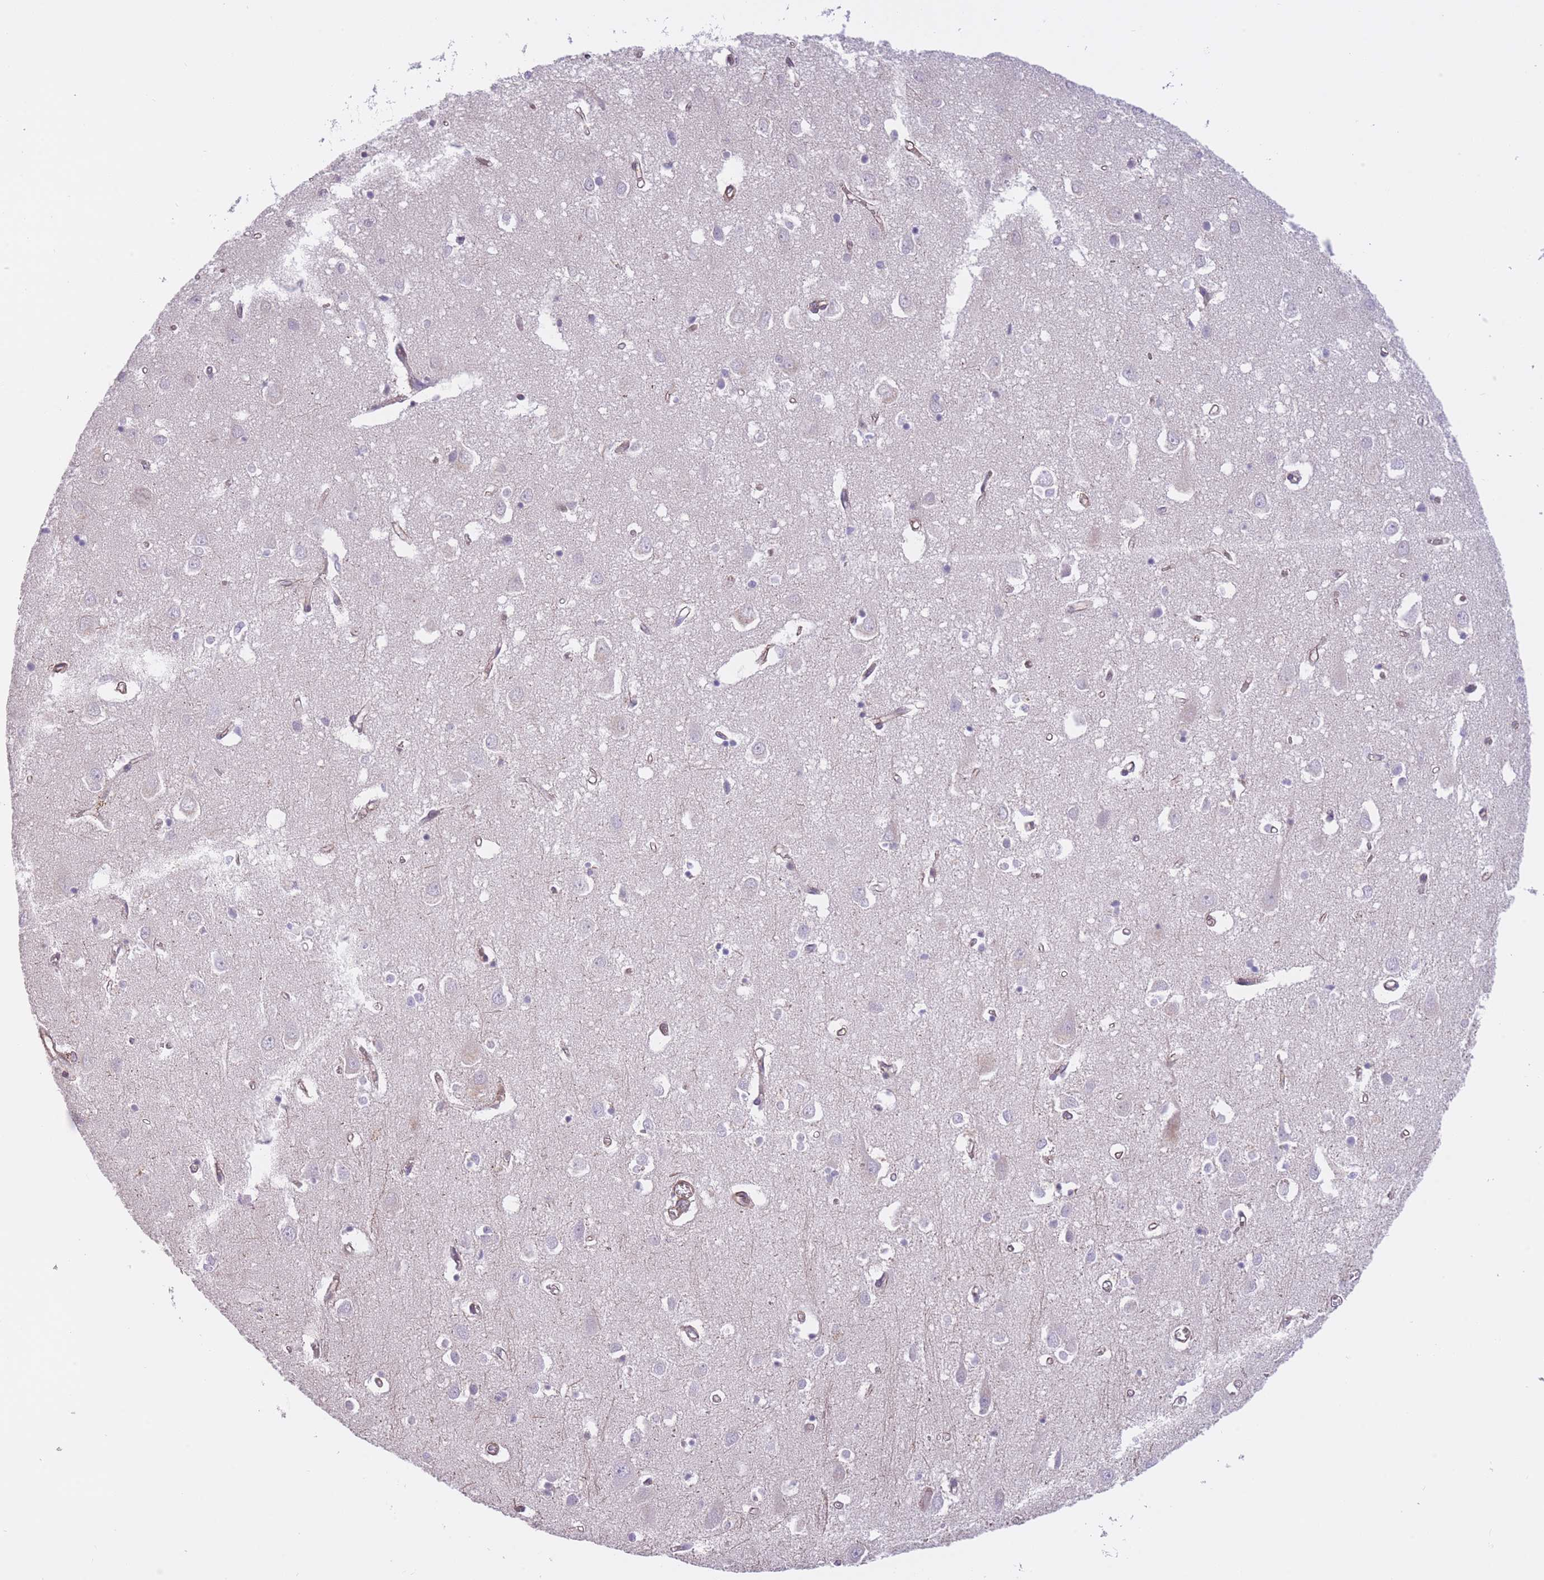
{"staining": {"intensity": "moderate", "quantity": ">75%", "location": "cytoplasmic/membranous"}, "tissue": "cerebral cortex", "cell_type": "Endothelial cells", "image_type": "normal", "snomed": [{"axis": "morphology", "description": "Normal tissue, NOS"}, {"axis": "topography", "description": "Cerebral cortex"}], "caption": "Immunohistochemical staining of benign cerebral cortex demonstrates >75% levels of moderate cytoplasmic/membranous protein expression in approximately >75% of endothelial cells. (Brightfield microscopy of DAB IHC at high magnification).", "gene": "QTRT1", "patient": {"sex": "male", "age": 70}}